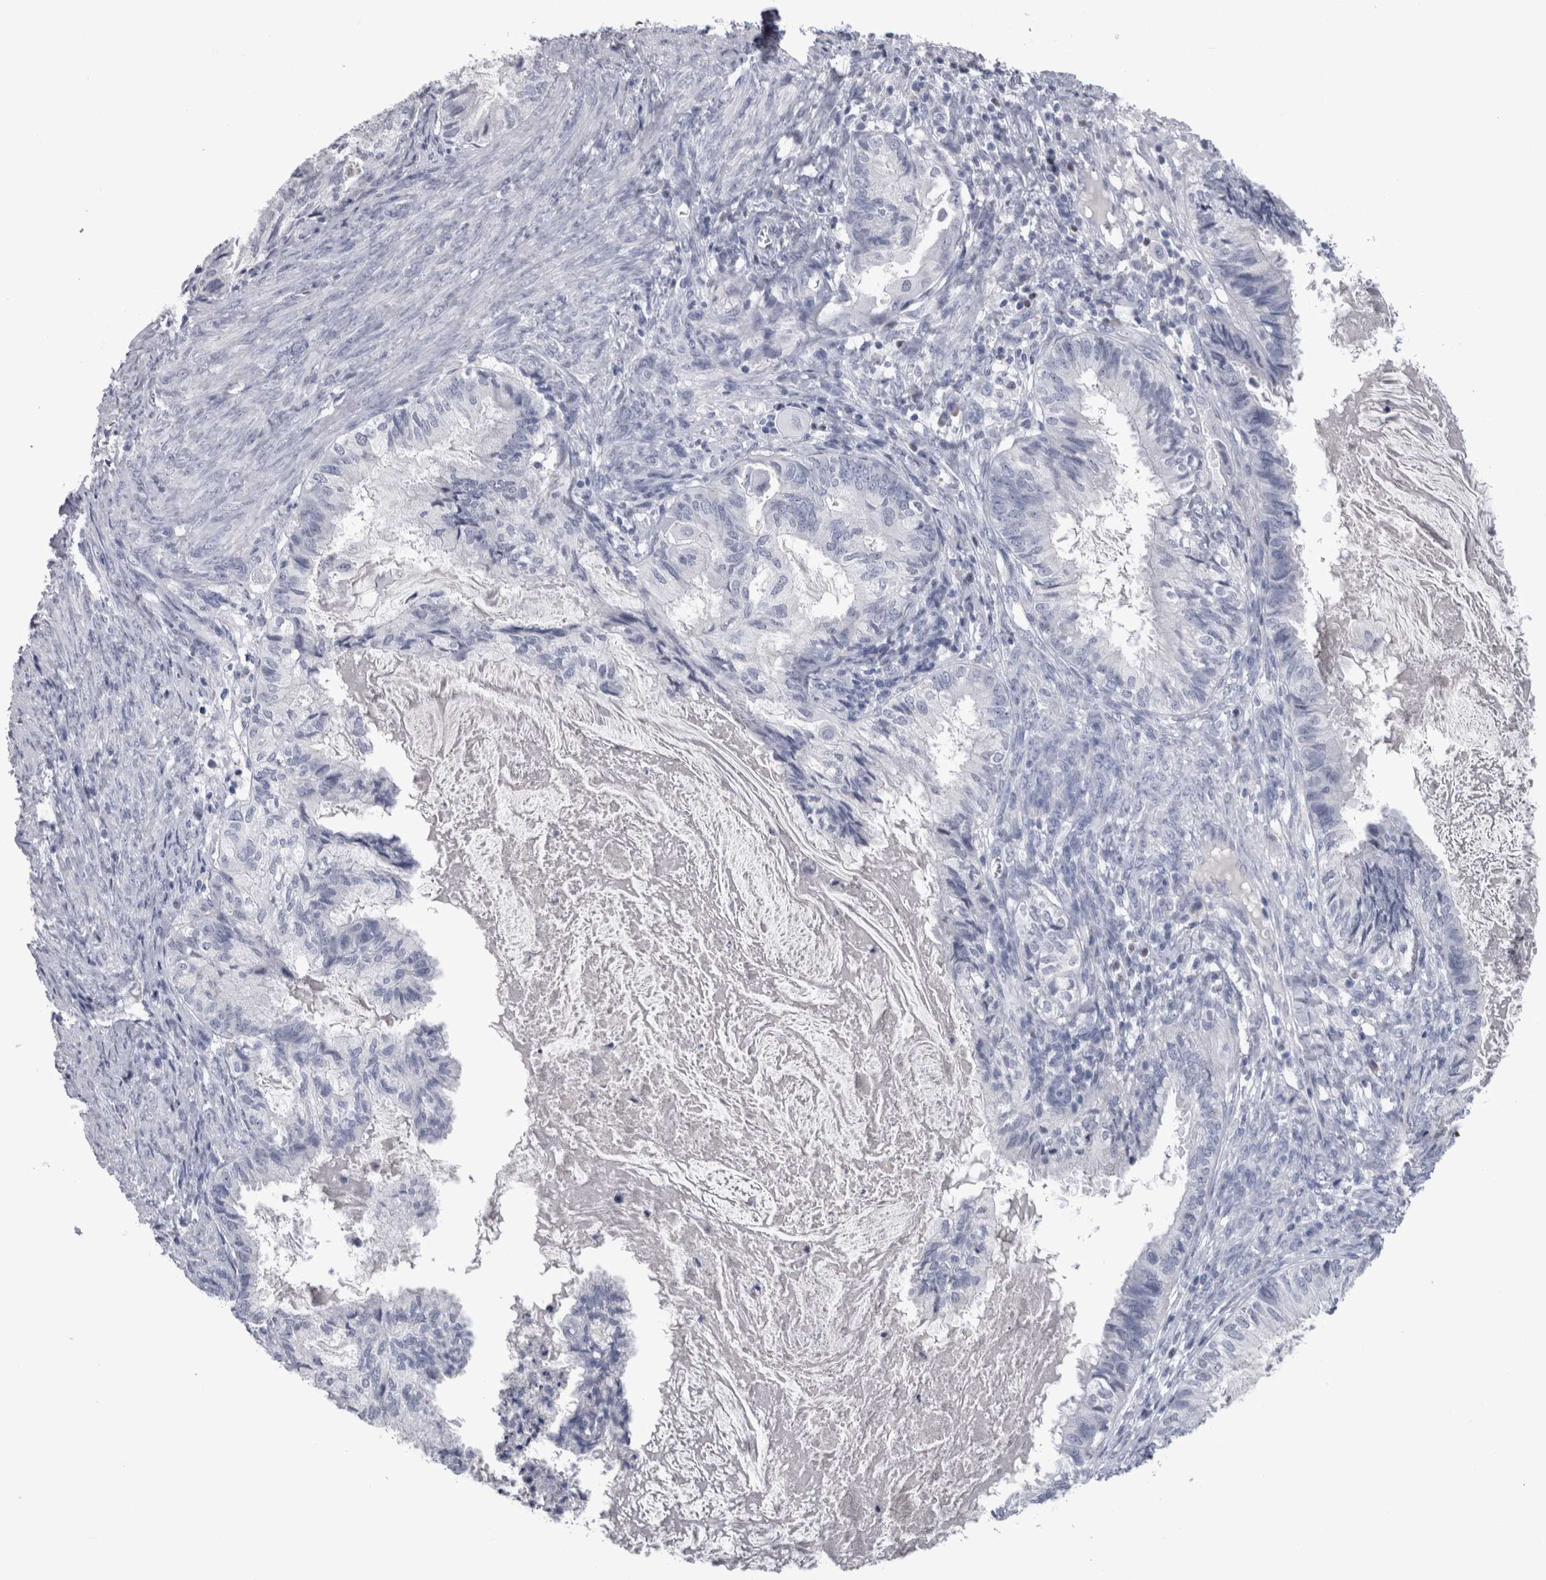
{"staining": {"intensity": "negative", "quantity": "none", "location": "none"}, "tissue": "cervical cancer", "cell_type": "Tumor cells", "image_type": "cancer", "snomed": [{"axis": "morphology", "description": "Normal tissue, NOS"}, {"axis": "morphology", "description": "Adenocarcinoma, NOS"}, {"axis": "topography", "description": "Cervix"}, {"axis": "topography", "description": "Endometrium"}], "caption": "An immunohistochemistry (IHC) image of adenocarcinoma (cervical) is shown. There is no staining in tumor cells of adenocarcinoma (cervical). (Brightfield microscopy of DAB IHC at high magnification).", "gene": "PAX5", "patient": {"sex": "female", "age": 86}}